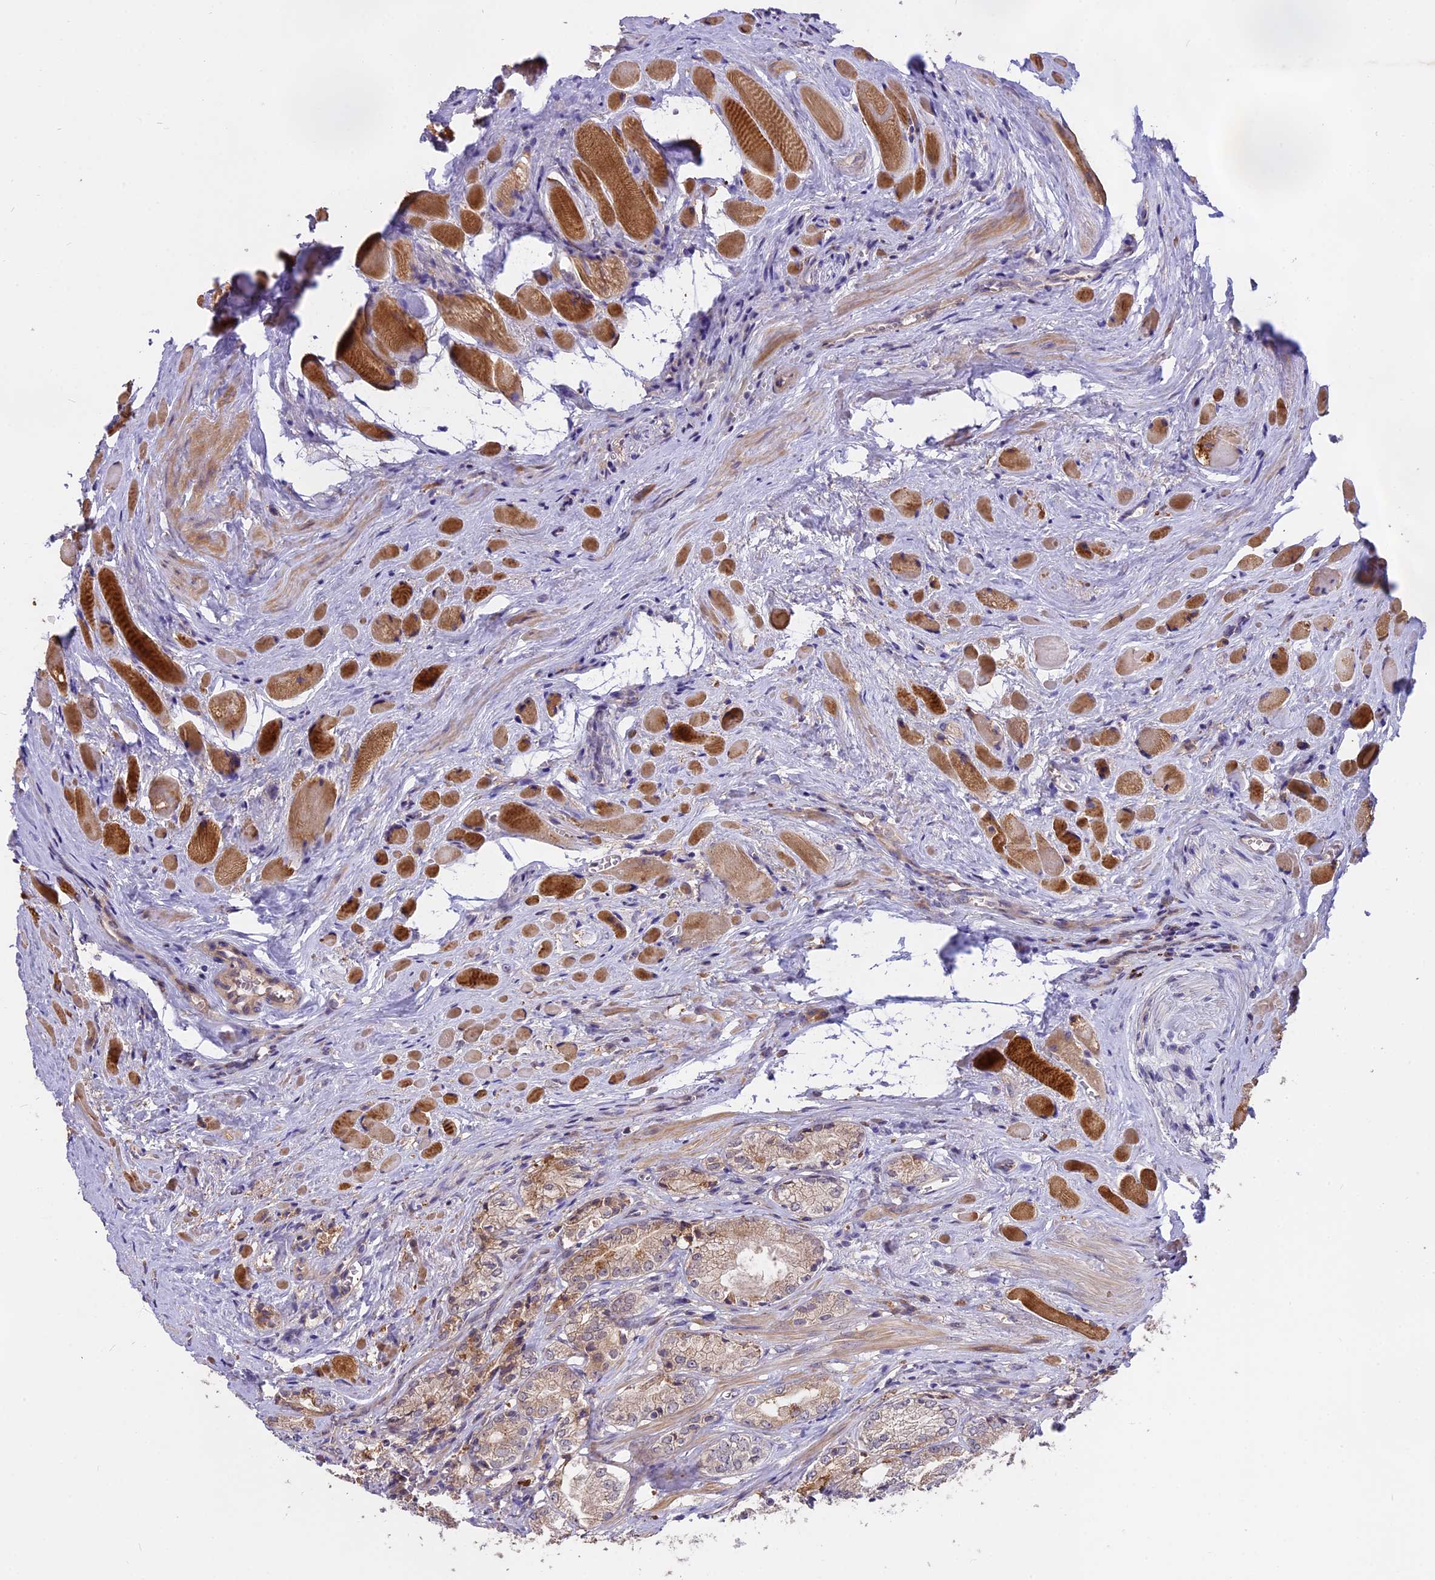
{"staining": {"intensity": "moderate", "quantity": "<25%", "location": "cytoplasmic/membranous"}, "tissue": "prostate cancer", "cell_type": "Tumor cells", "image_type": "cancer", "snomed": [{"axis": "morphology", "description": "Adenocarcinoma, Low grade"}, {"axis": "topography", "description": "Prostate"}], "caption": "High-power microscopy captured an IHC image of prostate cancer, revealing moderate cytoplasmic/membranous expression in about <25% of tumor cells.", "gene": "MEMO1", "patient": {"sex": "male", "age": 60}}